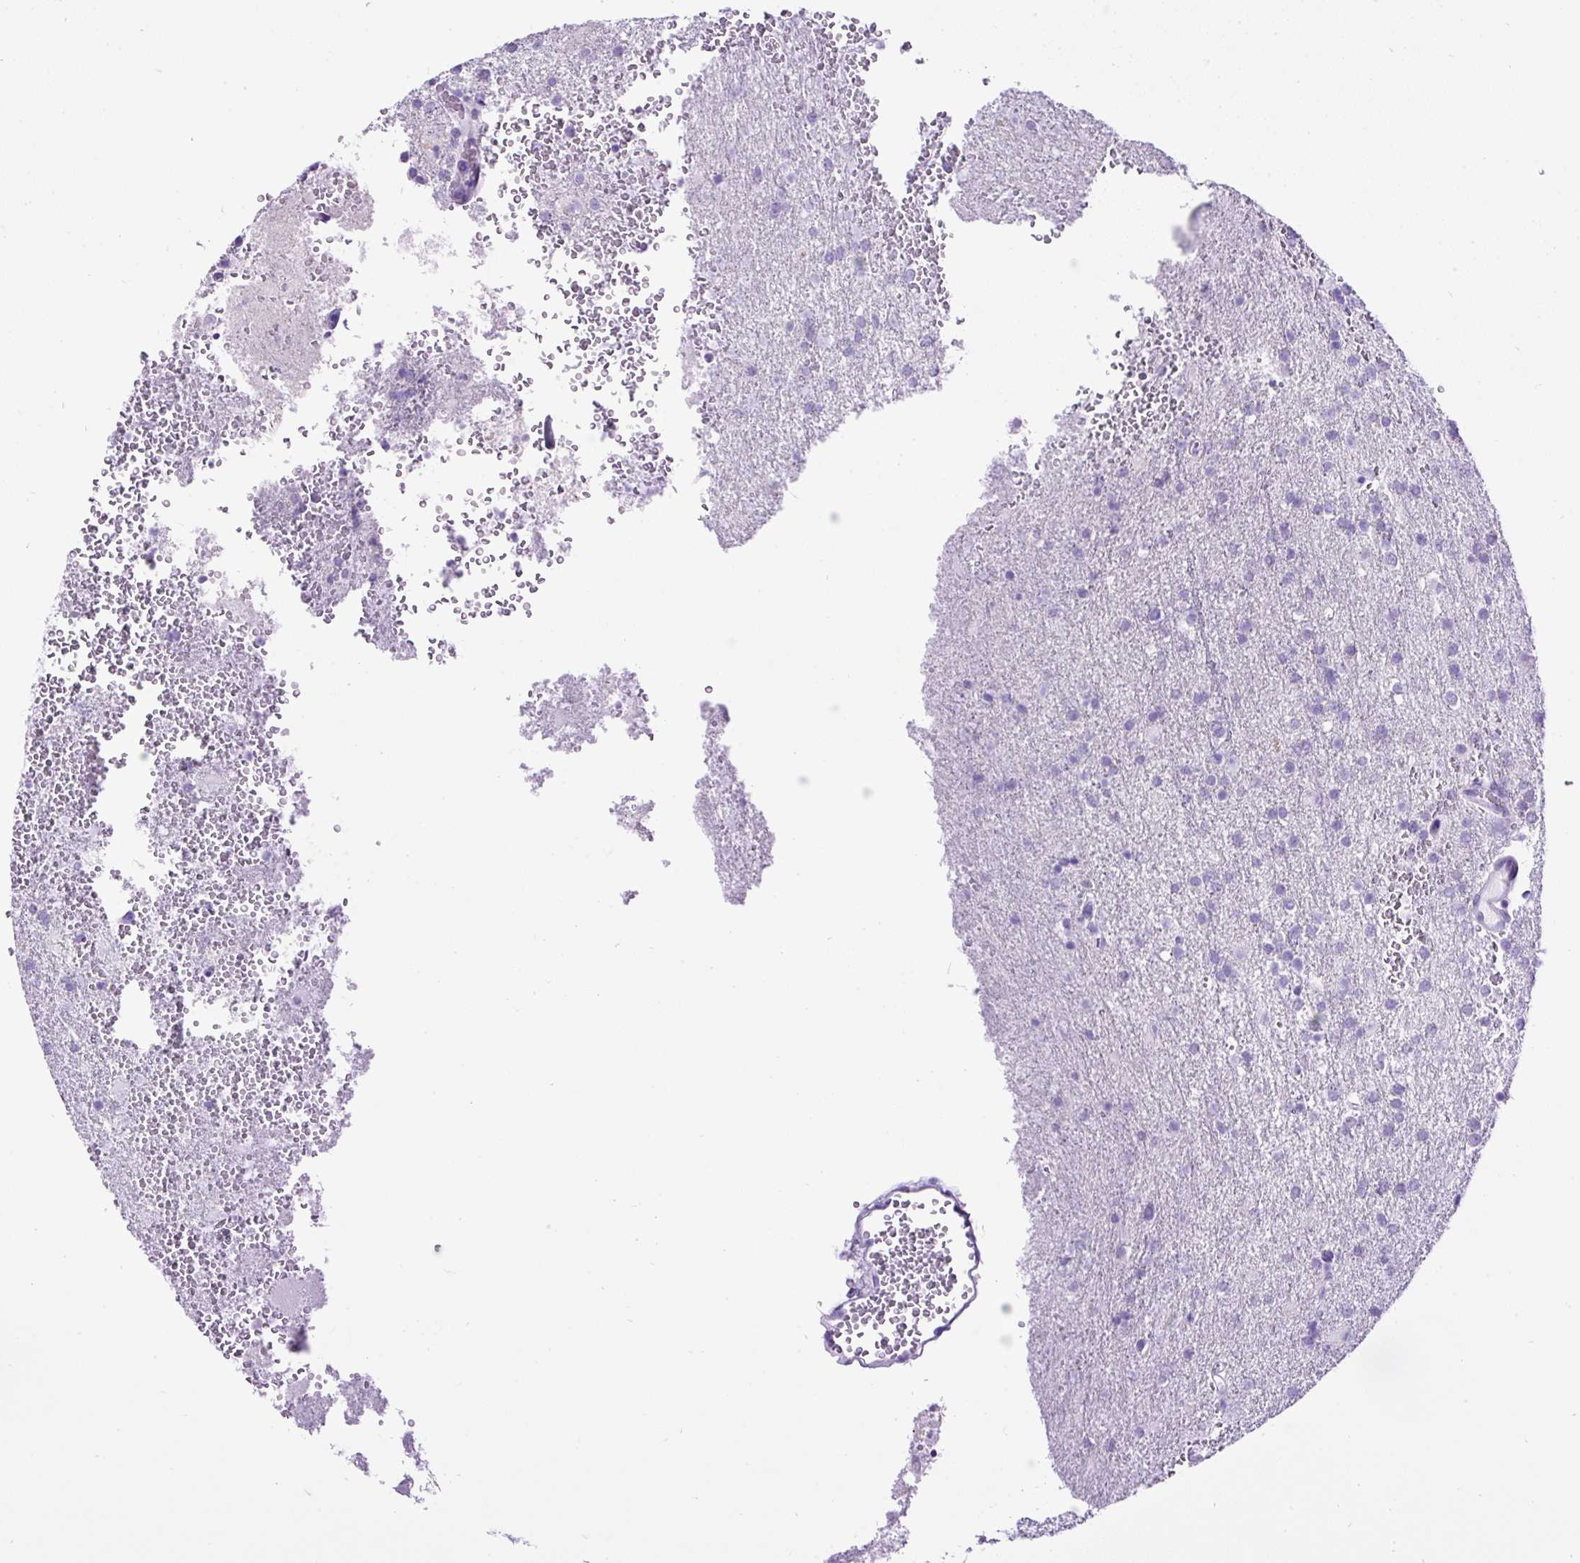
{"staining": {"intensity": "negative", "quantity": "none", "location": "none"}, "tissue": "glioma", "cell_type": "Tumor cells", "image_type": "cancer", "snomed": [{"axis": "morphology", "description": "Glioma, malignant, High grade"}, {"axis": "topography", "description": "Brain"}], "caption": "Tumor cells show no significant expression in glioma. (DAB (3,3'-diaminobenzidine) immunohistochemistry (IHC) with hematoxylin counter stain).", "gene": "PDIA2", "patient": {"sex": "female", "age": 74}}